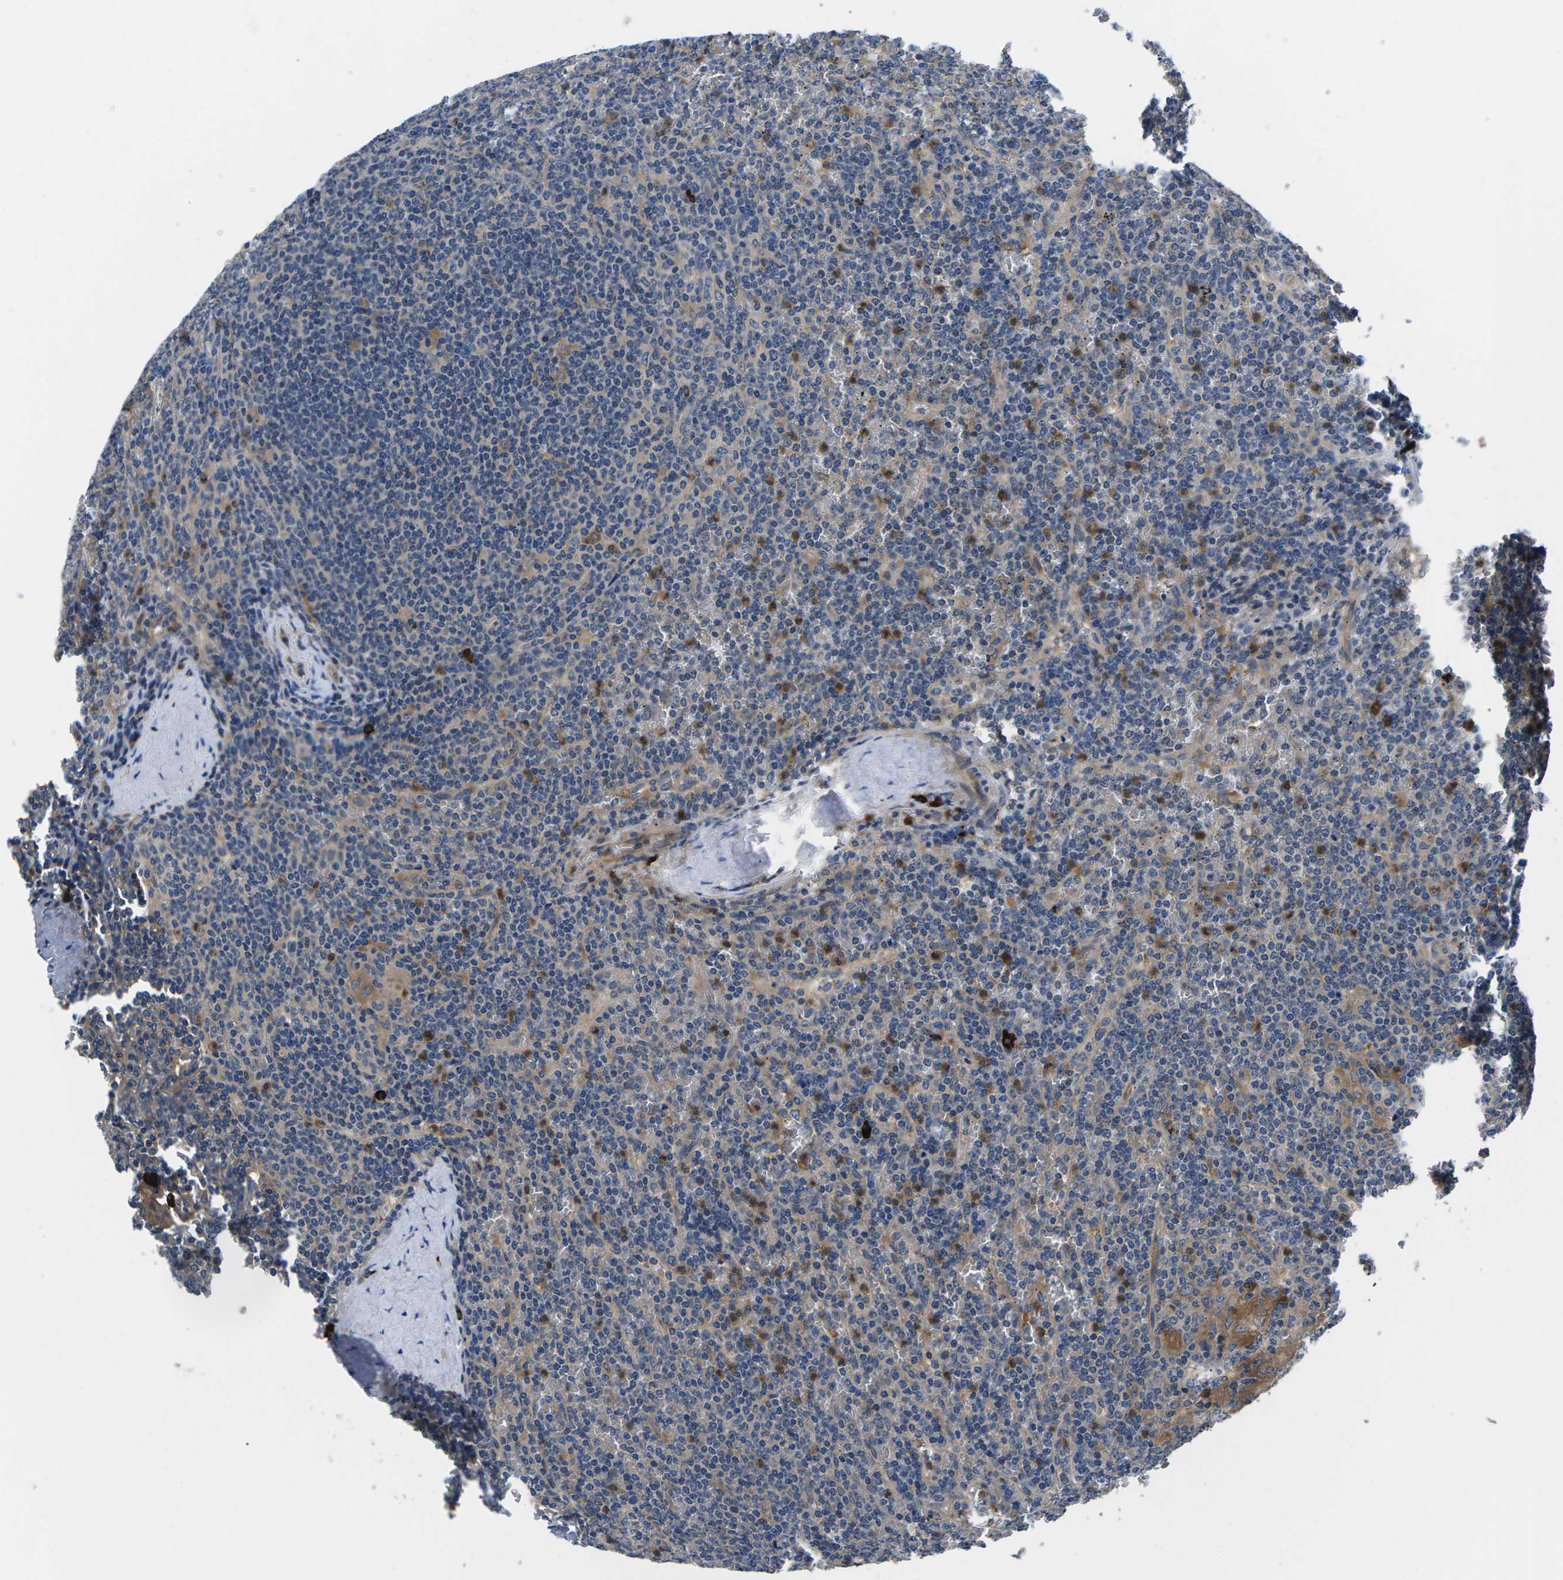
{"staining": {"intensity": "weak", "quantity": "<25%", "location": "cytoplasmic/membranous"}, "tissue": "lymphoma", "cell_type": "Tumor cells", "image_type": "cancer", "snomed": [{"axis": "morphology", "description": "Malignant lymphoma, non-Hodgkin's type, Low grade"}, {"axis": "topography", "description": "Spleen"}], "caption": "There is no significant staining in tumor cells of lymphoma.", "gene": "PLCE1", "patient": {"sex": "female", "age": 19}}